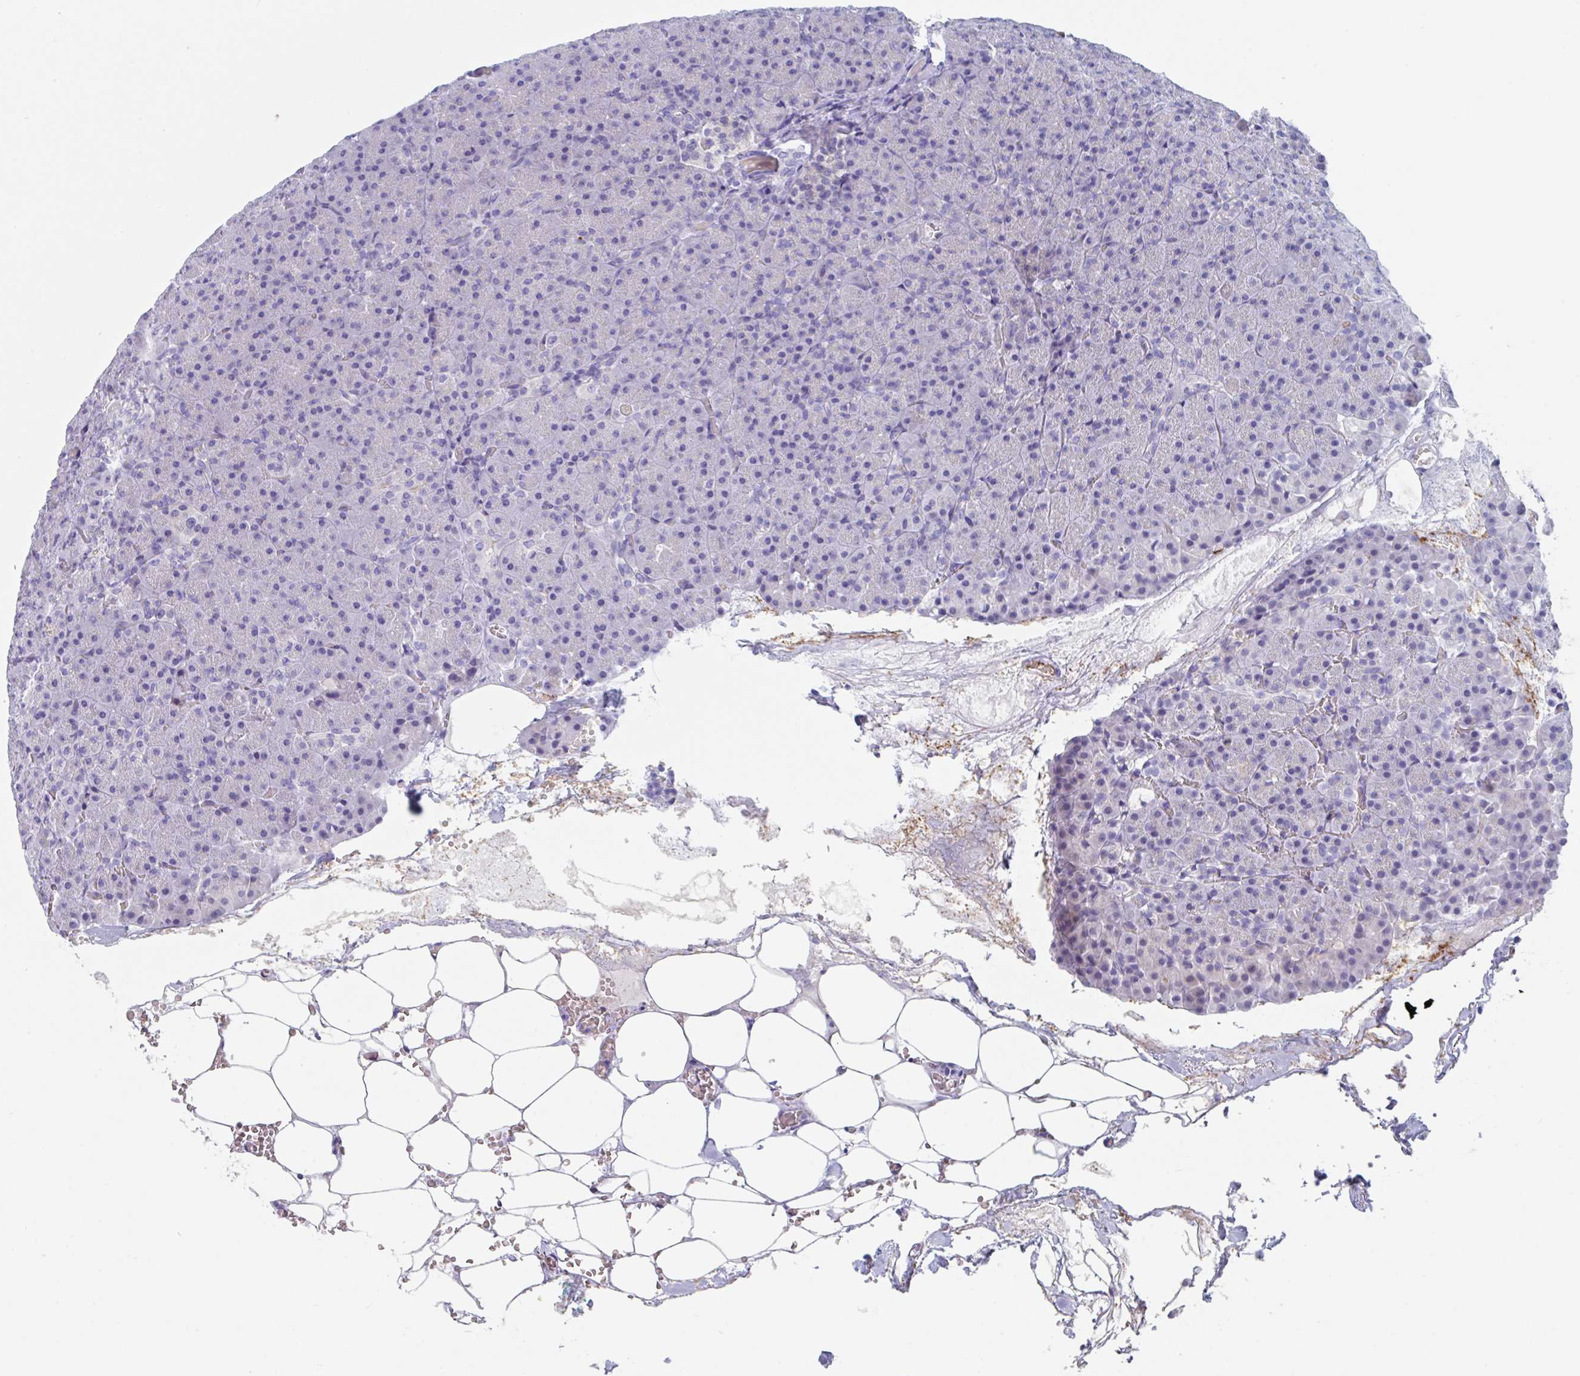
{"staining": {"intensity": "negative", "quantity": "none", "location": "none"}, "tissue": "pancreas", "cell_type": "Exocrine glandular cells", "image_type": "normal", "snomed": [{"axis": "morphology", "description": "Normal tissue, NOS"}, {"axis": "topography", "description": "Pancreas"}], "caption": "Pancreas stained for a protein using IHC demonstrates no expression exocrine glandular cells.", "gene": "ZPBP", "patient": {"sex": "female", "age": 74}}